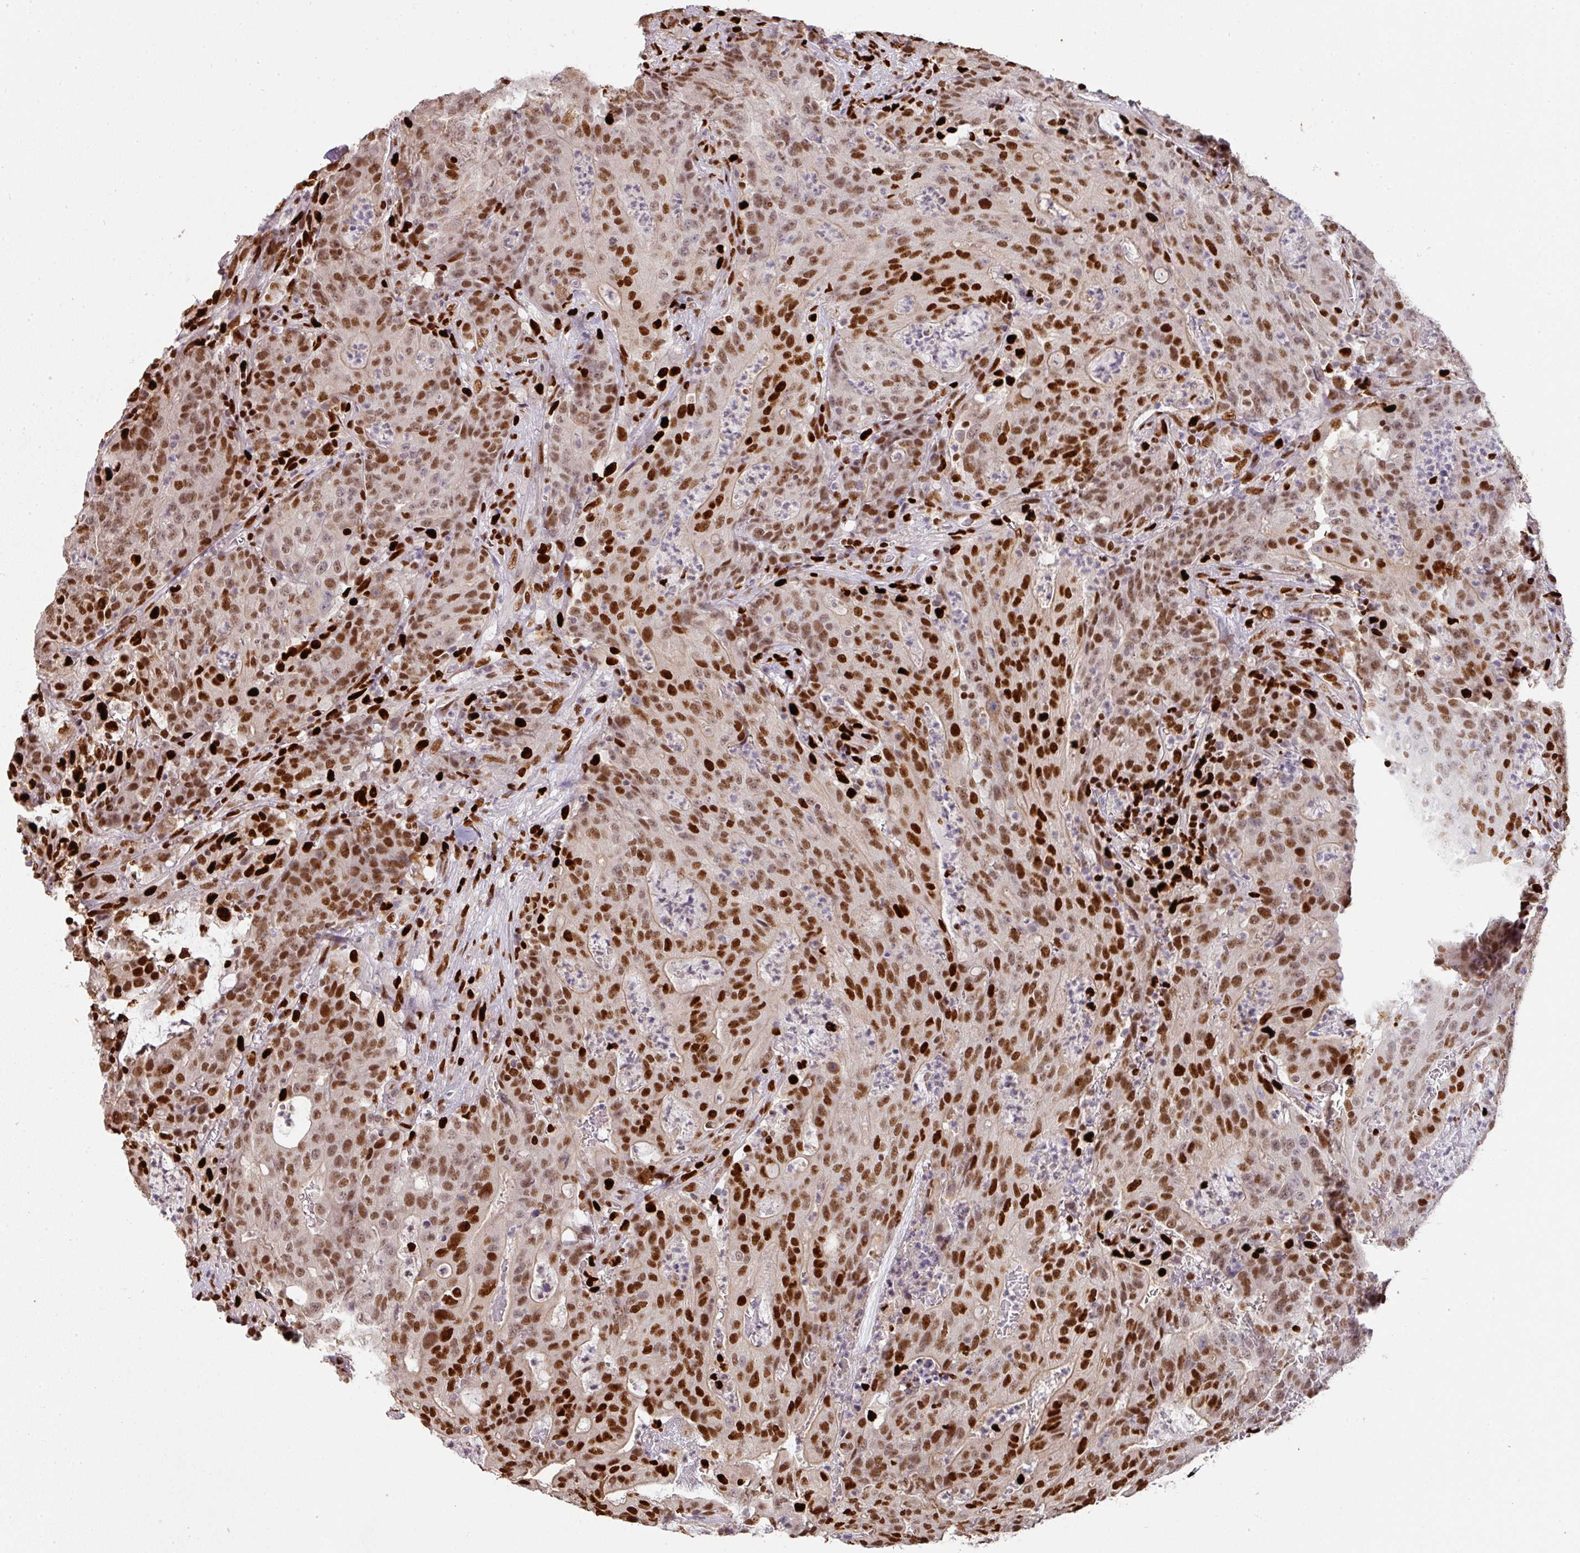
{"staining": {"intensity": "strong", "quantity": ">75%", "location": "nuclear"}, "tissue": "colorectal cancer", "cell_type": "Tumor cells", "image_type": "cancer", "snomed": [{"axis": "morphology", "description": "Adenocarcinoma, NOS"}, {"axis": "topography", "description": "Colon"}], "caption": "About >75% of tumor cells in colorectal adenocarcinoma demonstrate strong nuclear protein staining as visualized by brown immunohistochemical staining.", "gene": "SAMHD1", "patient": {"sex": "male", "age": 83}}